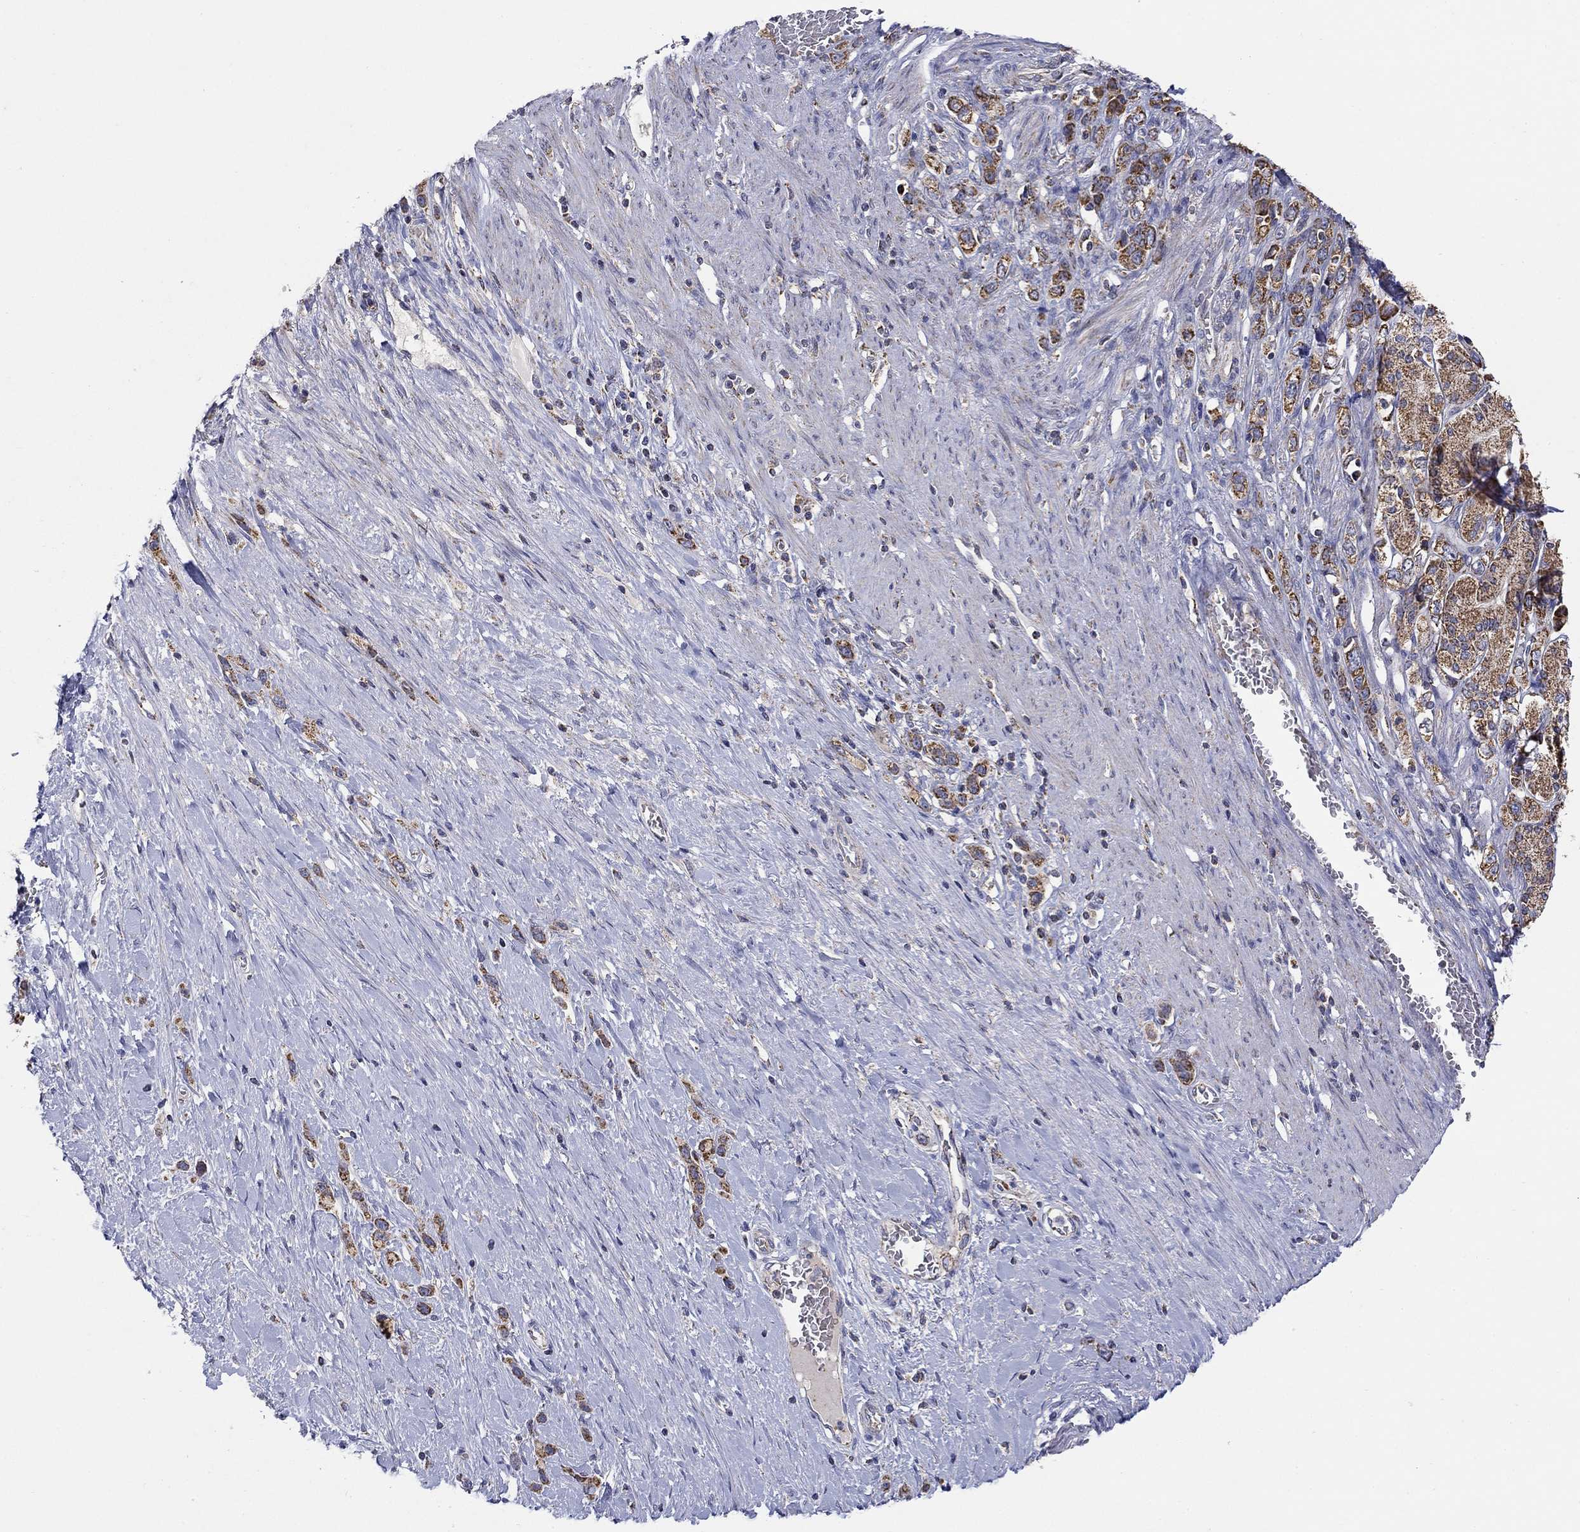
{"staining": {"intensity": "strong", "quantity": "25%-75%", "location": "cytoplasmic/membranous"}, "tissue": "stomach cancer", "cell_type": "Tumor cells", "image_type": "cancer", "snomed": [{"axis": "morphology", "description": "Normal tissue, NOS"}, {"axis": "morphology", "description": "Adenocarcinoma, NOS"}, {"axis": "morphology", "description": "Adenocarcinoma, High grade"}, {"axis": "topography", "description": "Stomach, upper"}, {"axis": "topography", "description": "Stomach"}], "caption": "Immunohistochemical staining of human stomach adenocarcinoma displays strong cytoplasmic/membranous protein positivity in approximately 25%-75% of tumor cells.", "gene": "HPS5", "patient": {"sex": "female", "age": 65}}